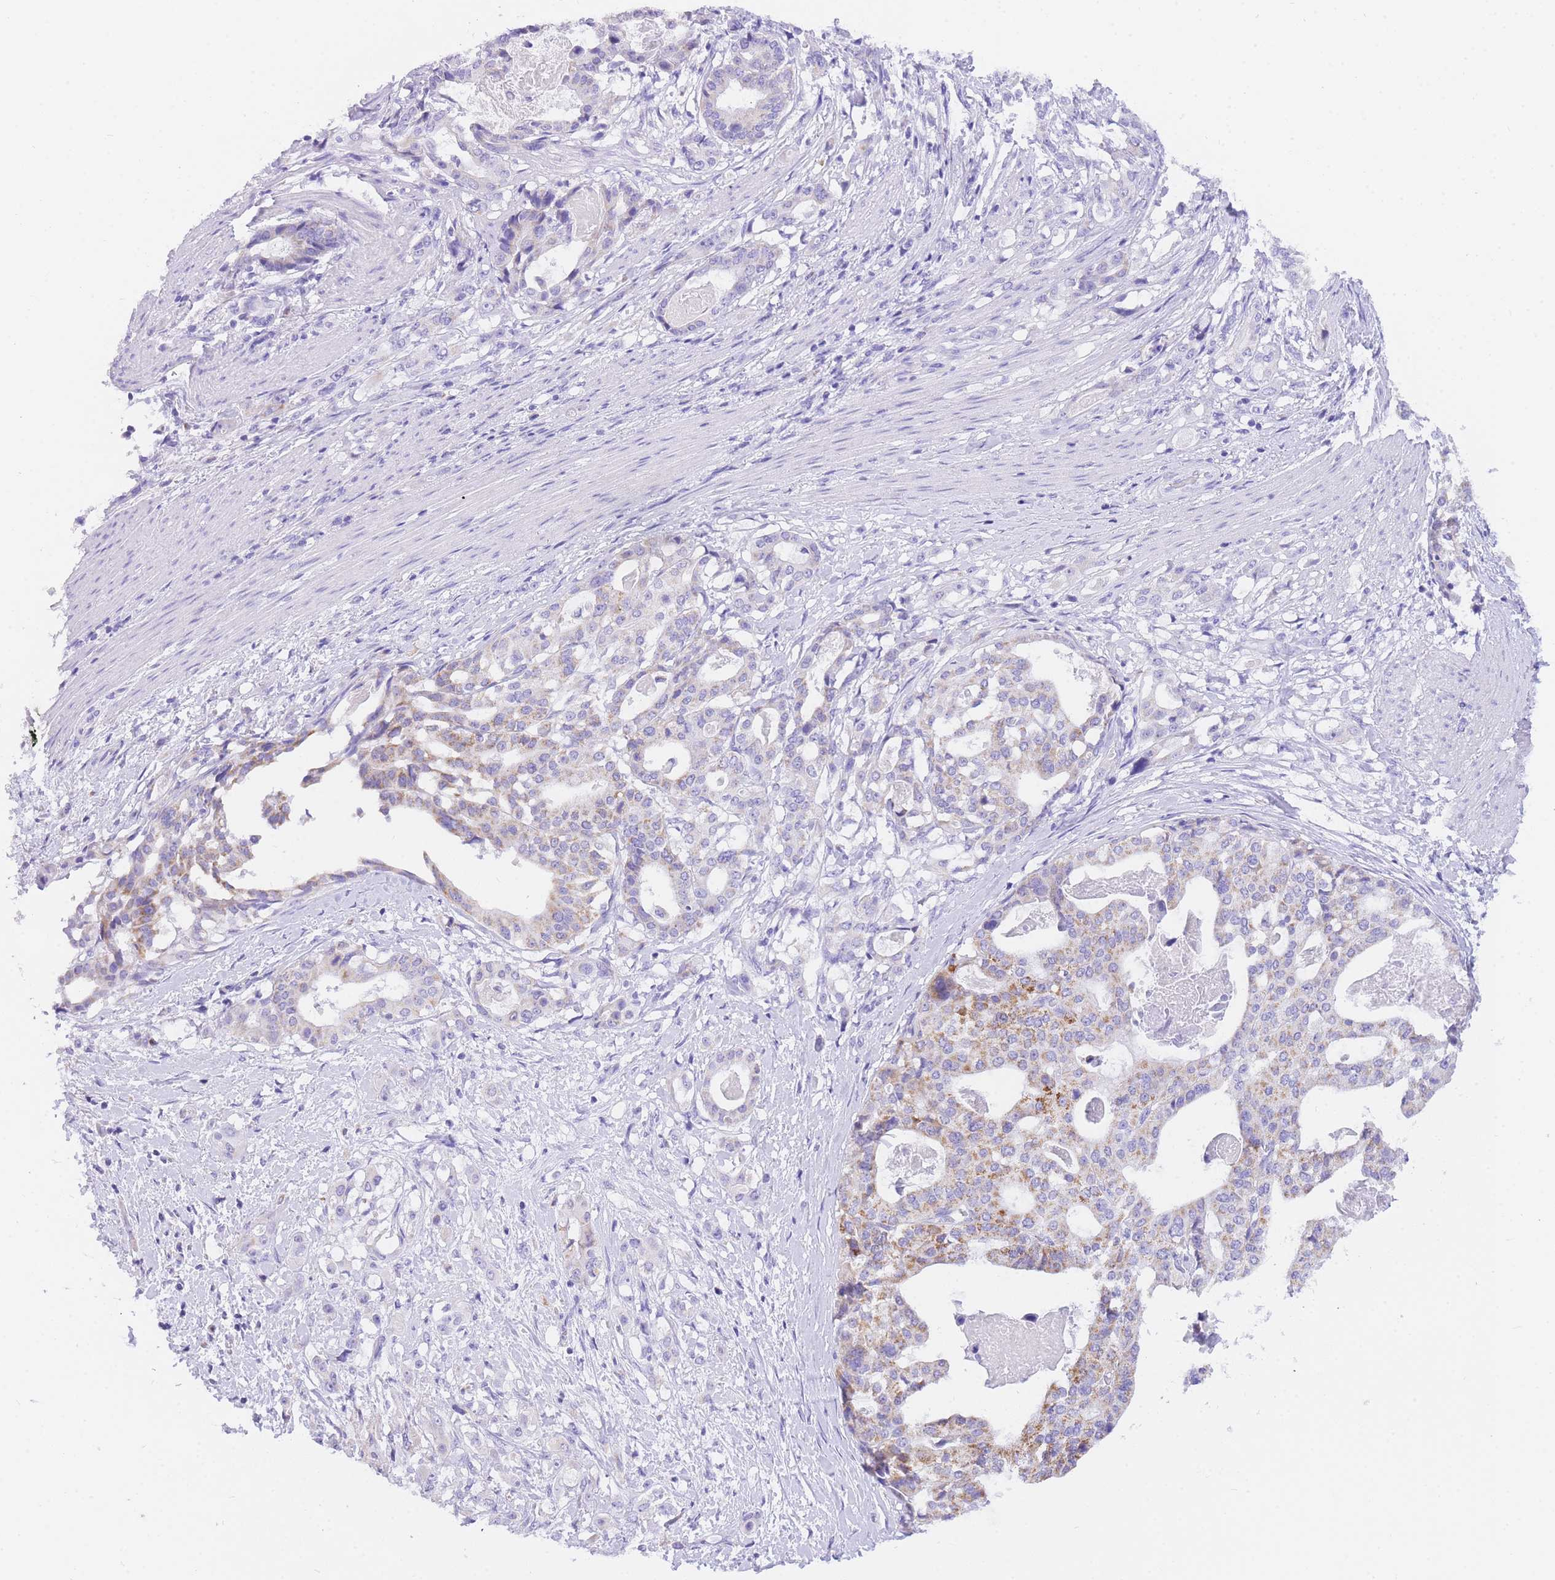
{"staining": {"intensity": "moderate", "quantity": "<25%", "location": "cytoplasmic/membranous"}, "tissue": "stomach cancer", "cell_type": "Tumor cells", "image_type": "cancer", "snomed": [{"axis": "morphology", "description": "Adenocarcinoma, NOS"}, {"axis": "topography", "description": "Stomach"}], "caption": "Immunohistochemistry (IHC) histopathology image of neoplastic tissue: stomach adenocarcinoma stained using IHC reveals low levels of moderate protein expression localized specifically in the cytoplasmic/membranous of tumor cells, appearing as a cytoplasmic/membranous brown color.", "gene": "NKD2", "patient": {"sex": "male", "age": 48}}